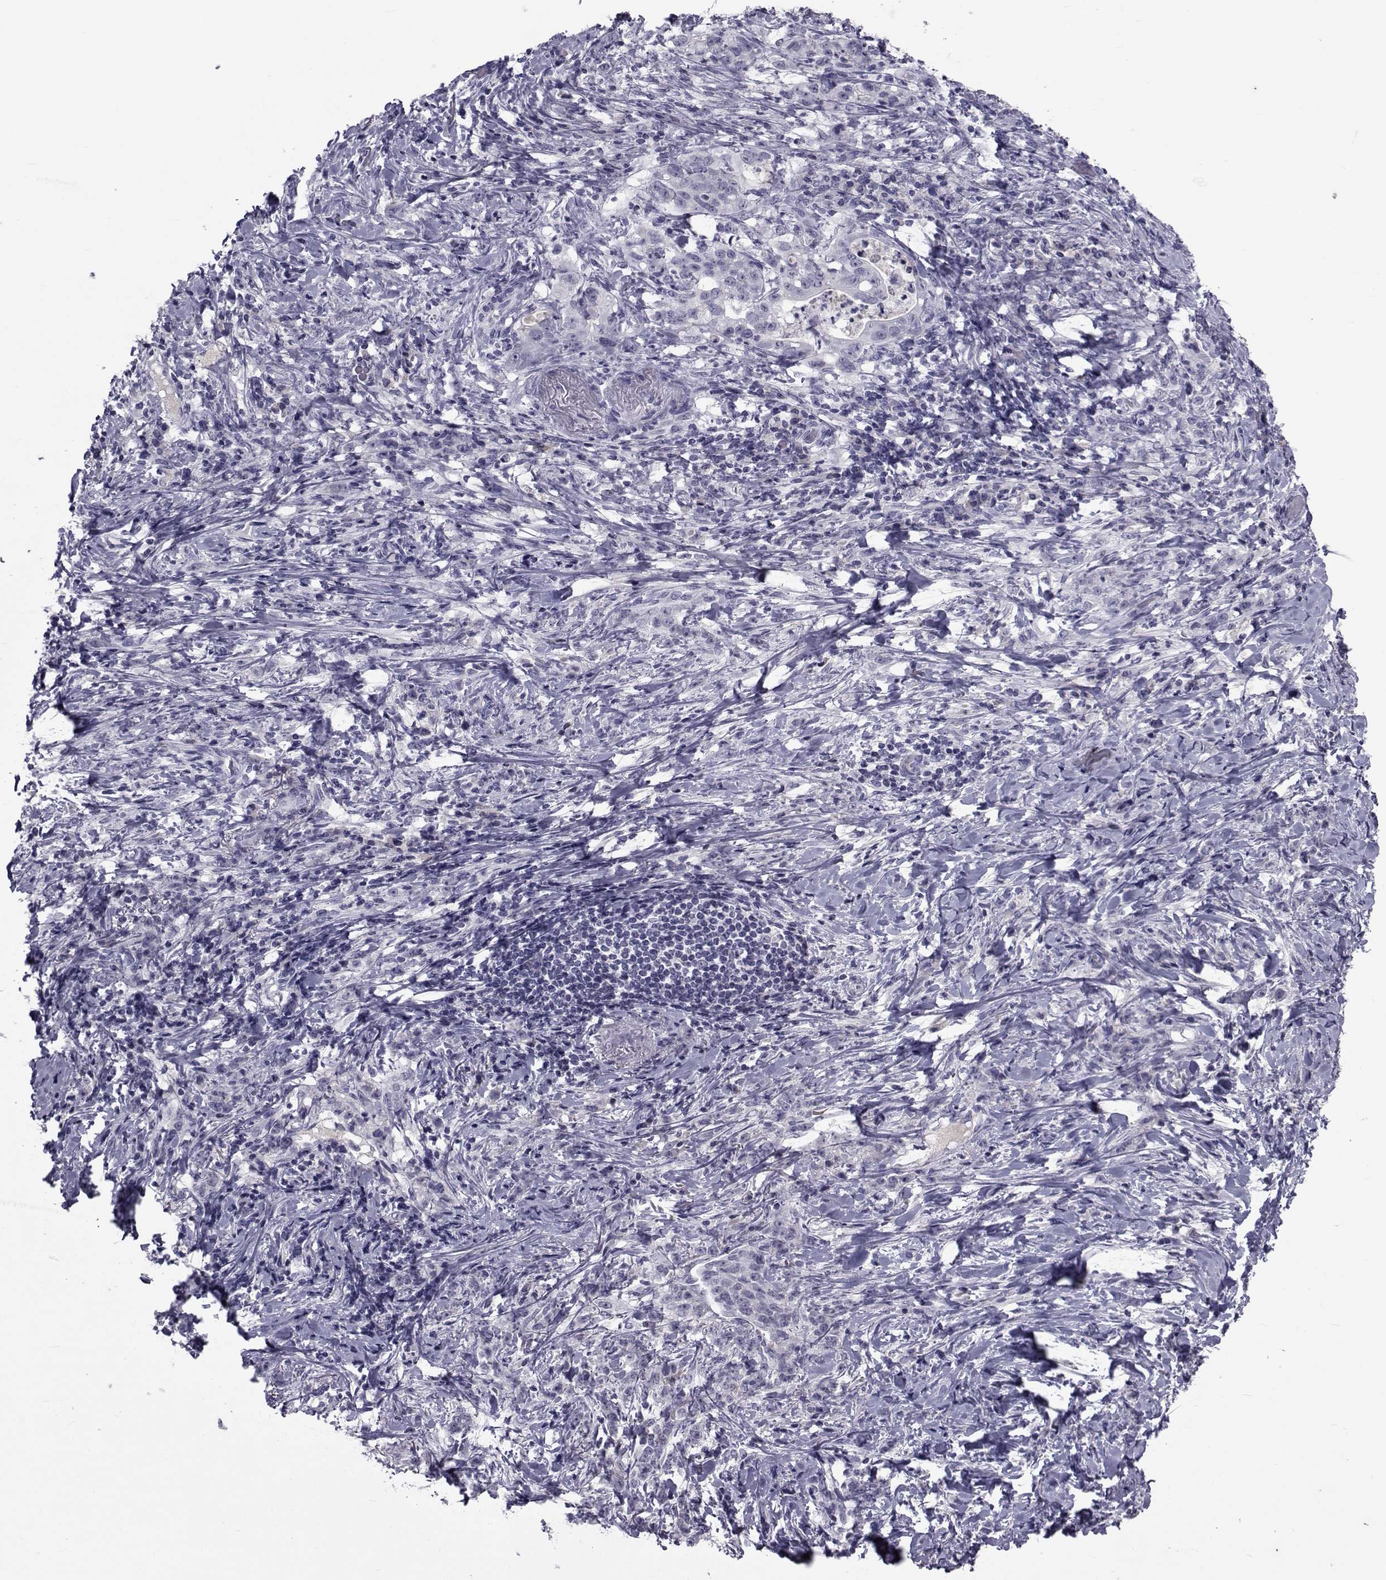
{"staining": {"intensity": "negative", "quantity": "none", "location": "none"}, "tissue": "stomach cancer", "cell_type": "Tumor cells", "image_type": "cancer", "snomed": [{"axis": "morphology", "description": "Adenocarcinoma, NOS"}, {"axis": "topography", "description": "Stomach, lower"}], "caption": "The immunohistochemistry (IHC) image has no significant staining in tumor cells of stomach adenocarcinoma tissue.", "gene": "PAX2", "patient": {"sex": "male", "age": 88}}